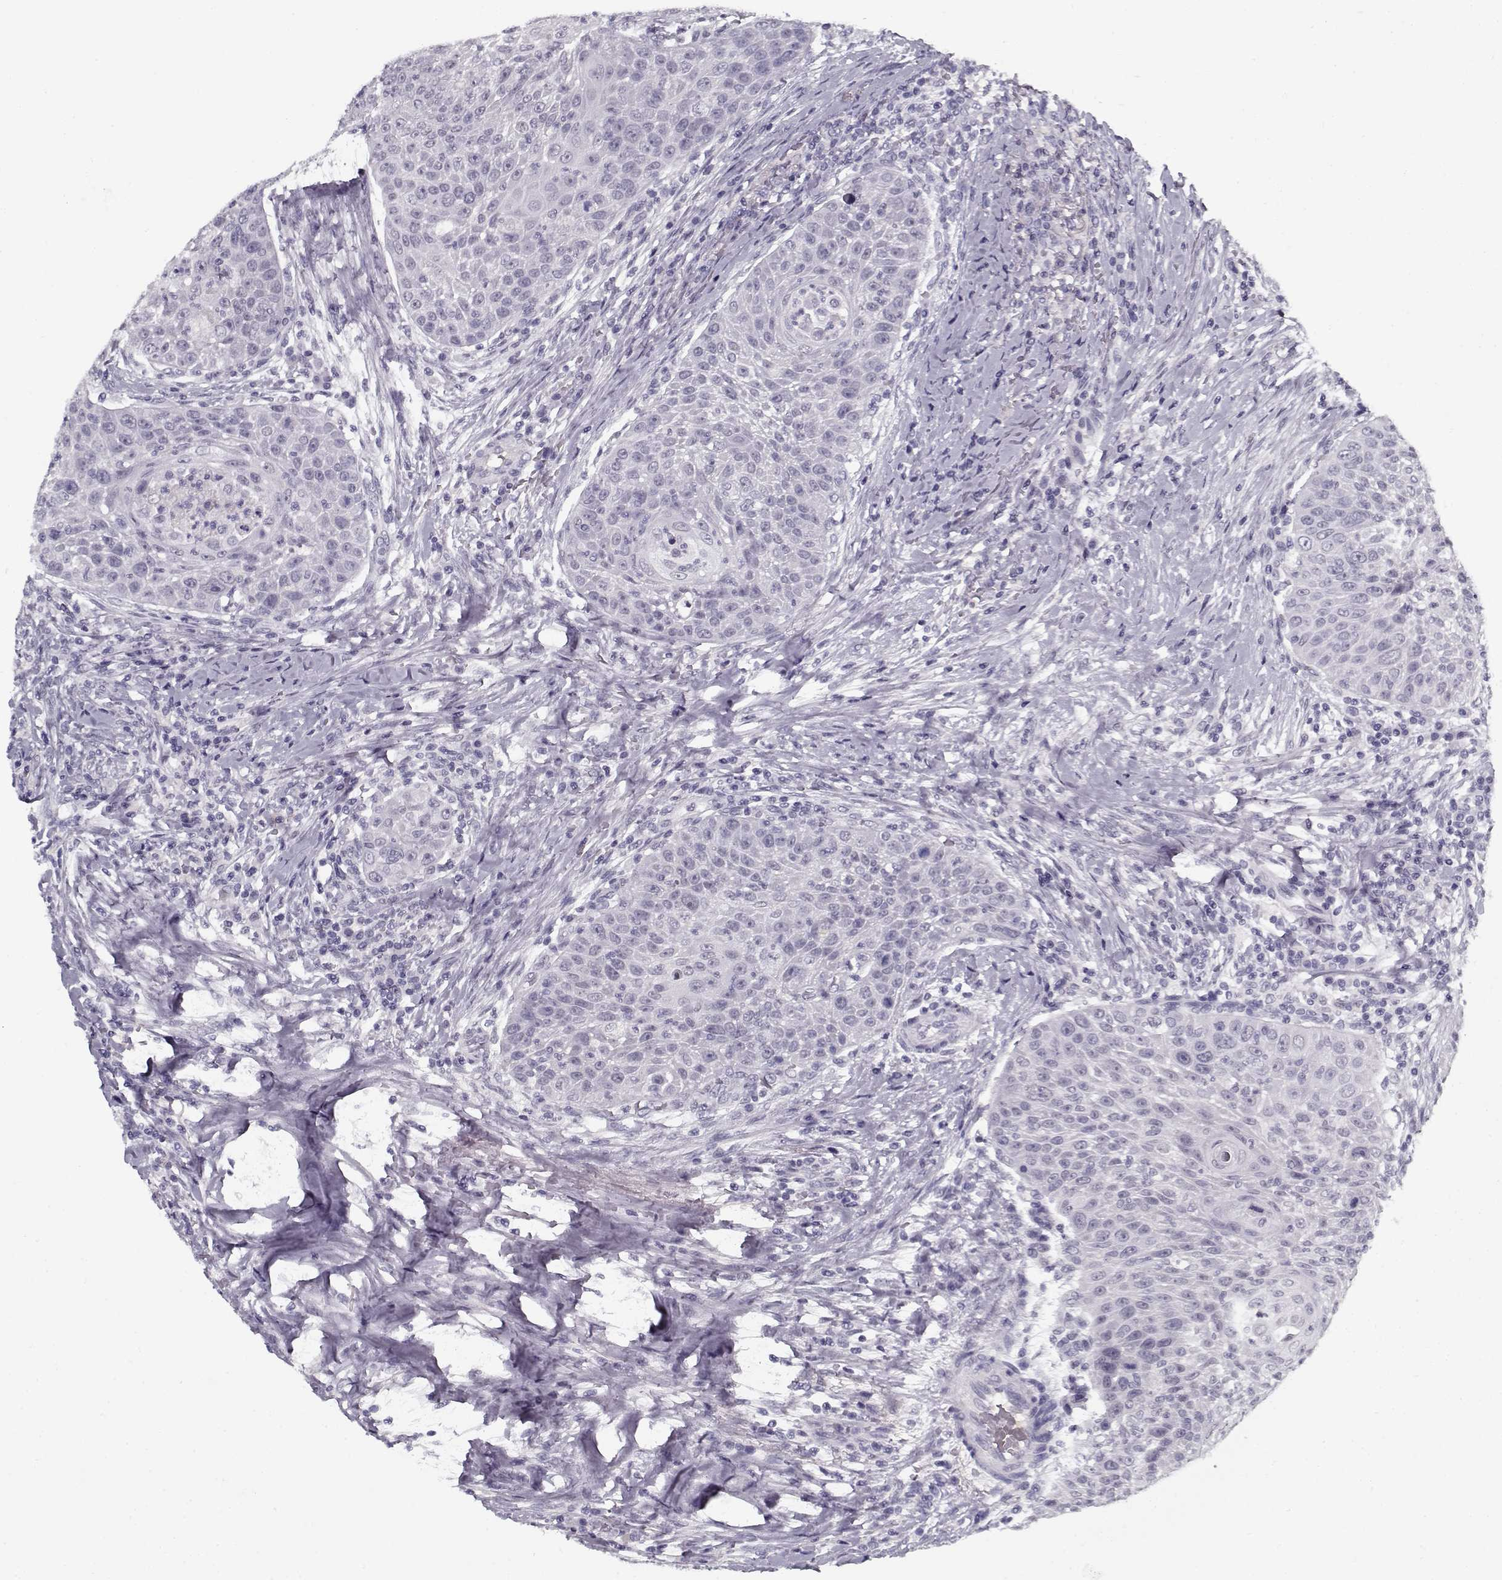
{"staining": {"intensity": "negative", "quantity": "none", "location": "none"}, "tissue": "head and neck cancer", "cell_type": "Tumor cells", "image_type": "cancer", "snomed": [{"axis": "morphology", "description": "Squamous cell carcinoma, NOS"}, {"axis": "topography", "description": "Head-Neck"}], "caption": "This histopathology image is of head and neck cancer stained with immunohistochemistry to label a protein in brown with the nuclei are counter-stained blue. There is no positivity in tumor cells.", "gene": "SPACA9", "patient": {"sex": "male", "age": 69}}